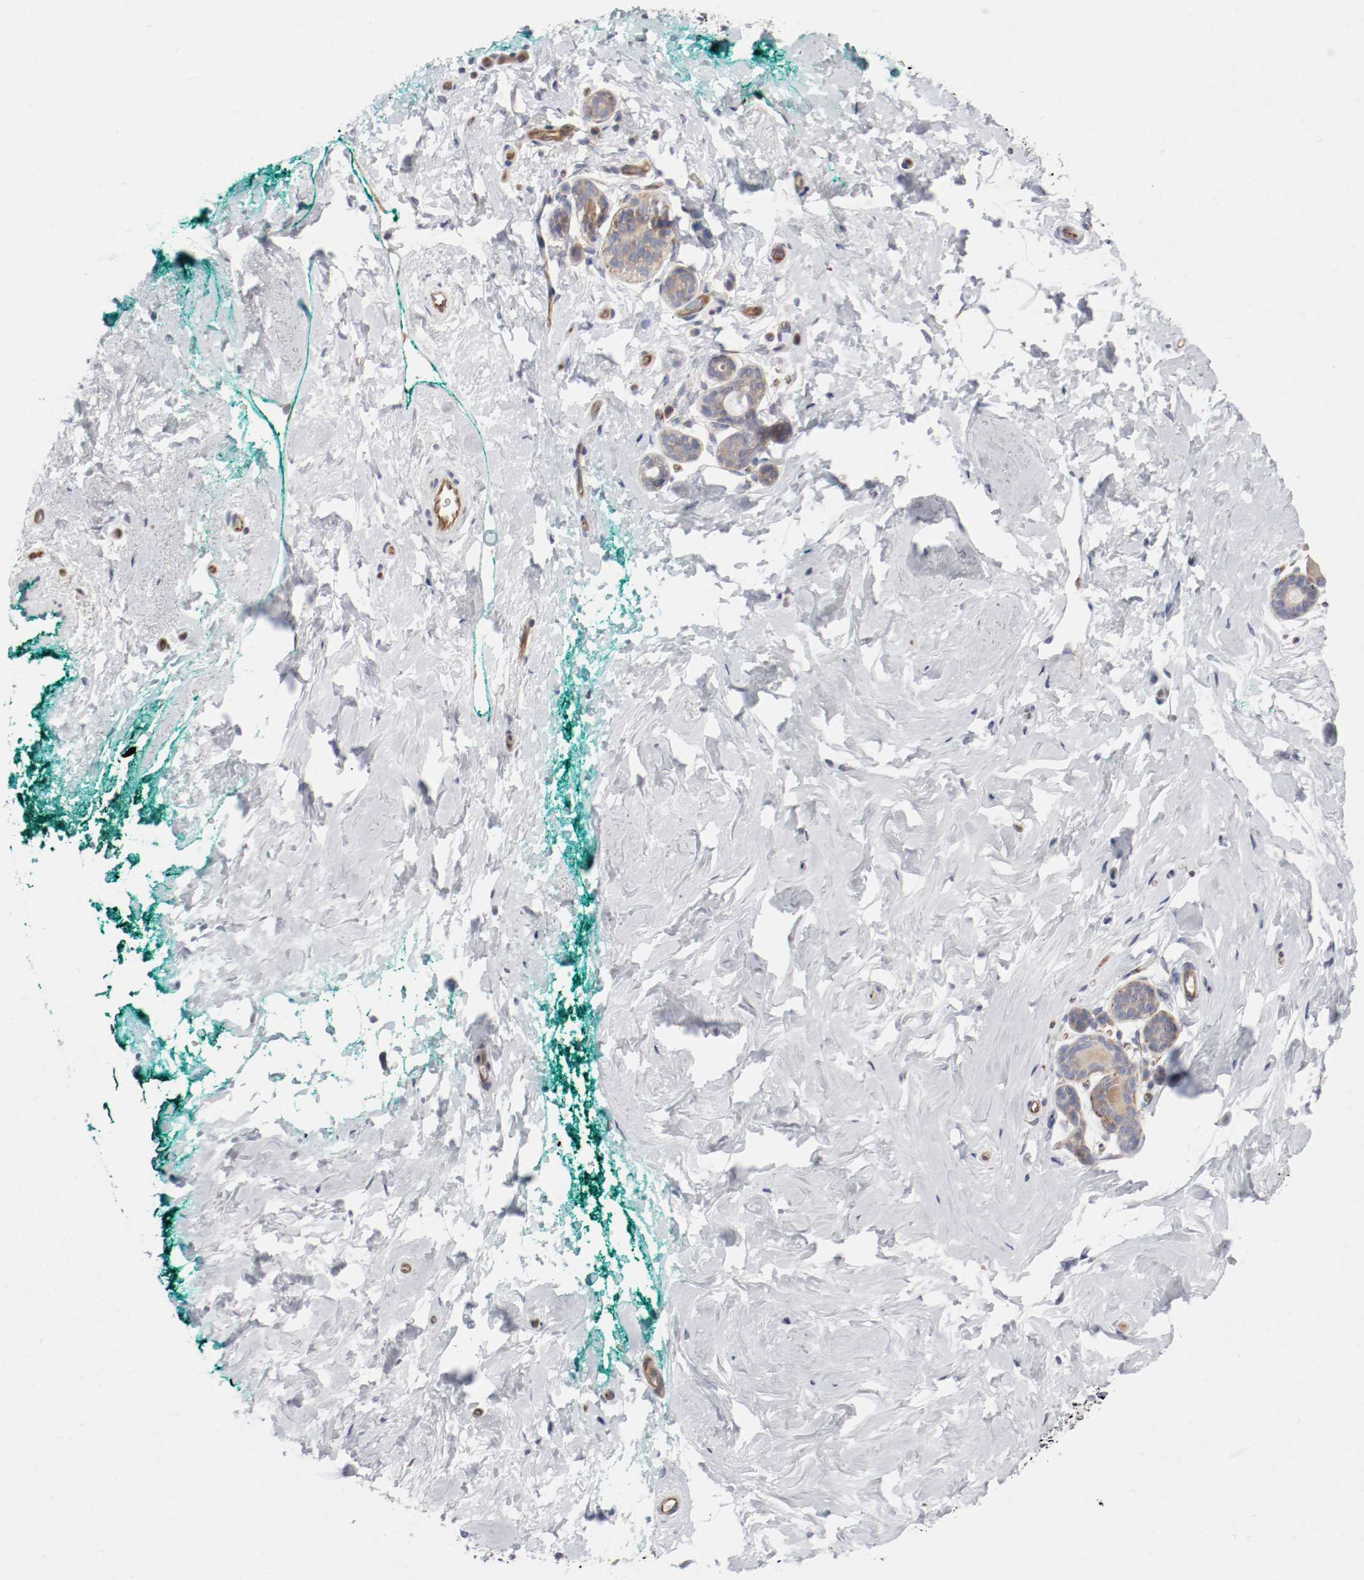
{"staining": {"intensity": "negative", "quantity": "none", "location": "none"}, "tissue": "breast", "cell_type": "Adipocytes", "image_type": "normal", "snomed": [{"axis": "morphology", "description": "Normal tissue, NOS"}, {"axis": "topography", "description": "Breast"}], "caption": "High power microscopy micrograph of an immunohistochemistry (IHC) image of normal breast, revealing no significant staining in adipocytes.", "gene": "GIT1", "patient": {"sex": "female", "age": 52}}